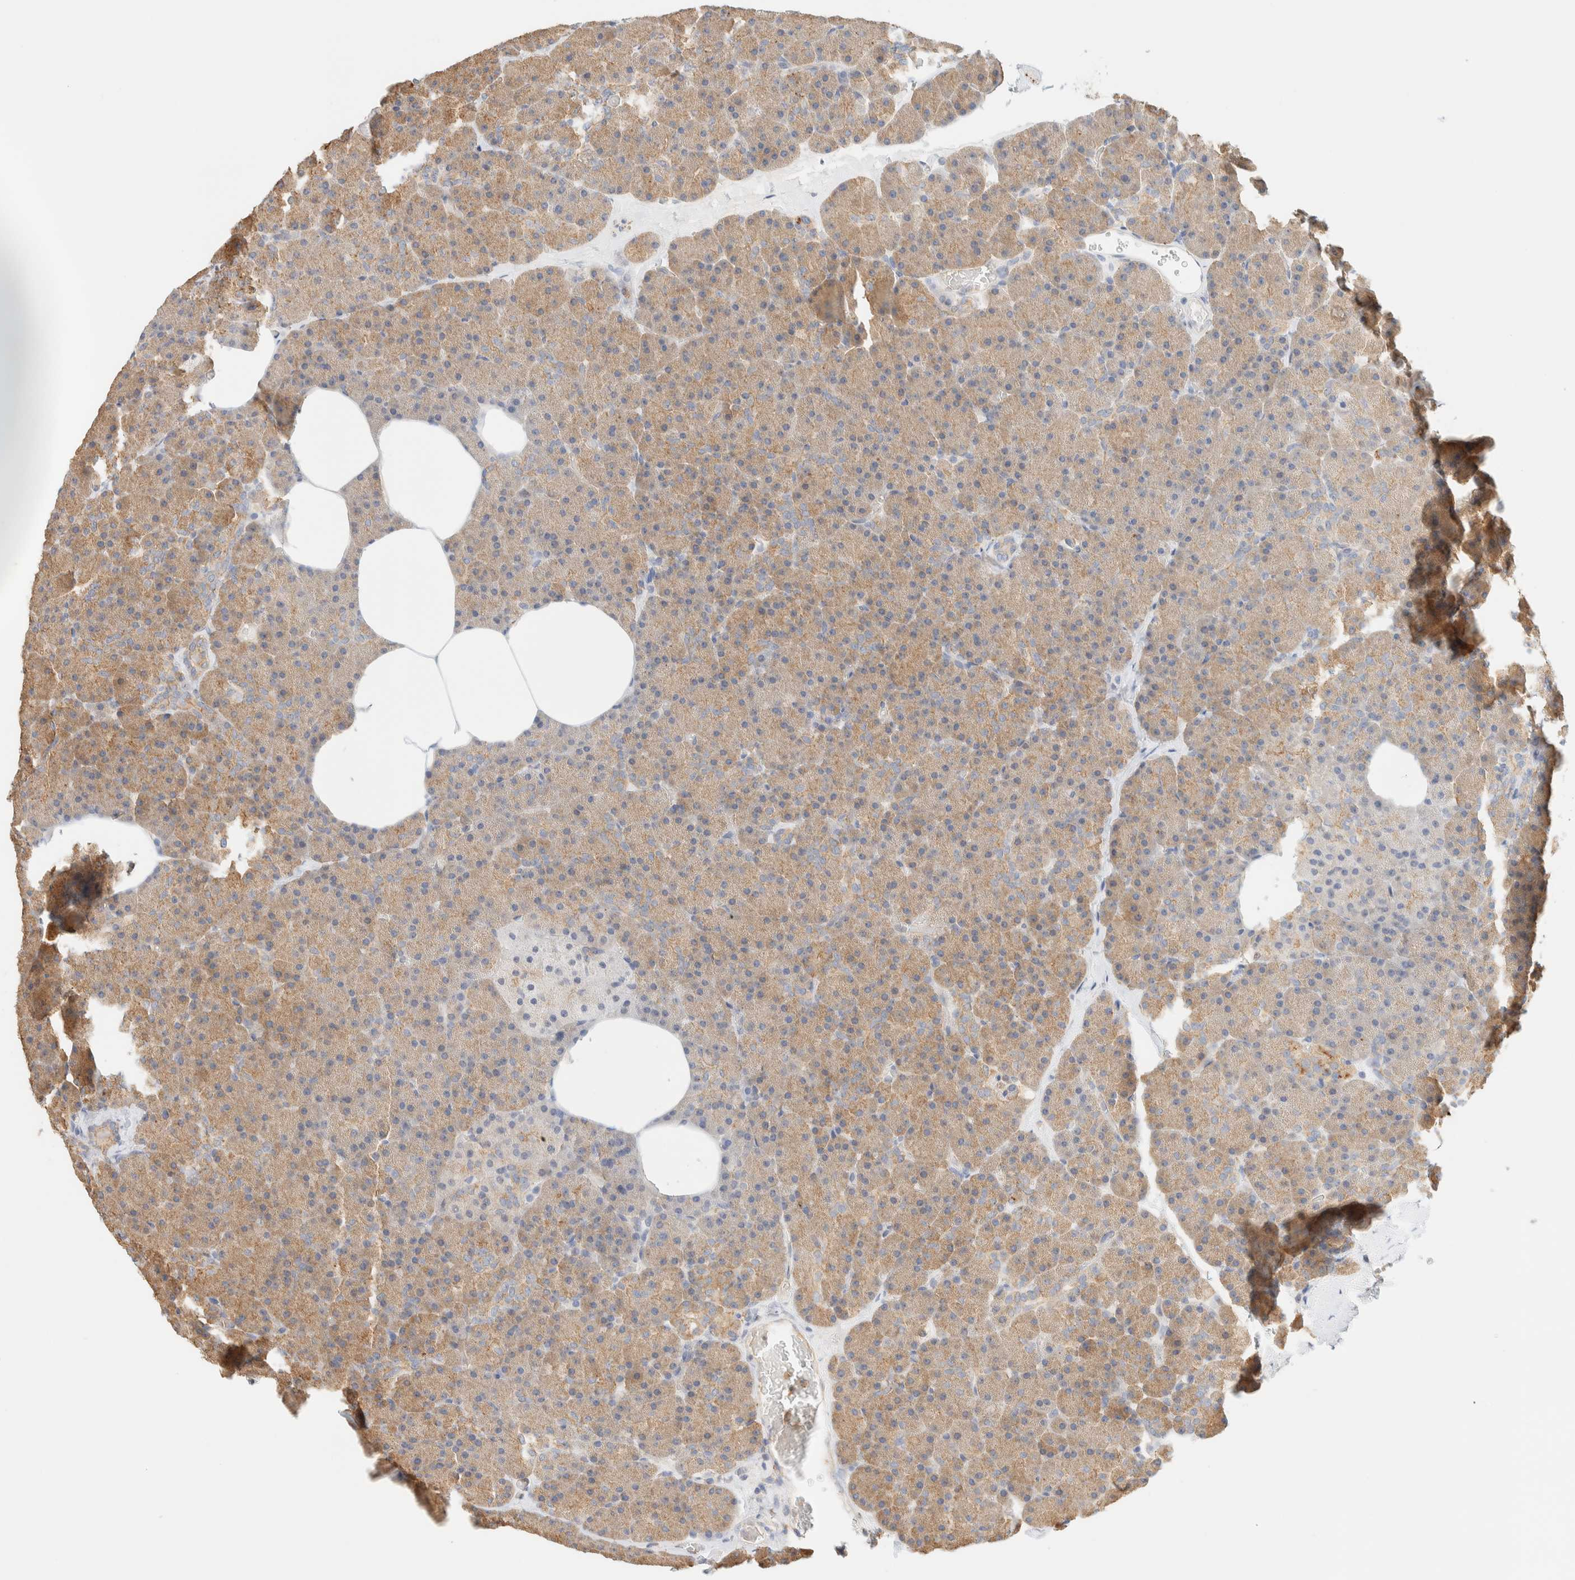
{"staining": {"intensity": "moderate", "quantity": ">75%", "location": "cytoplasmic/membranous"}, "tissue": "pancreas", "cell_type": "Exocrine glandular cells", "image_type": "normal", "snomed": [{"axis": "morphology", "description": "Normal tissue, NOS"}, {"axis": "morphology", "description": "Carcinoid, malignant, NOS"}, {"axis": "topography", "description": "Pancreas"}], "caption": "IHC photomicrograph of unremarkable pancreas: human pancreas stained using immunohistochemistry (IHC) displays medium levels of moderate protein expression localized specifically in the cytoplasmic/membranous of exocrine glandular cells, appearing as a cytoplasmic/membranous brown color.", "gene": "TBC1D8B", "patient": {"sex": "female", "age": 35}}